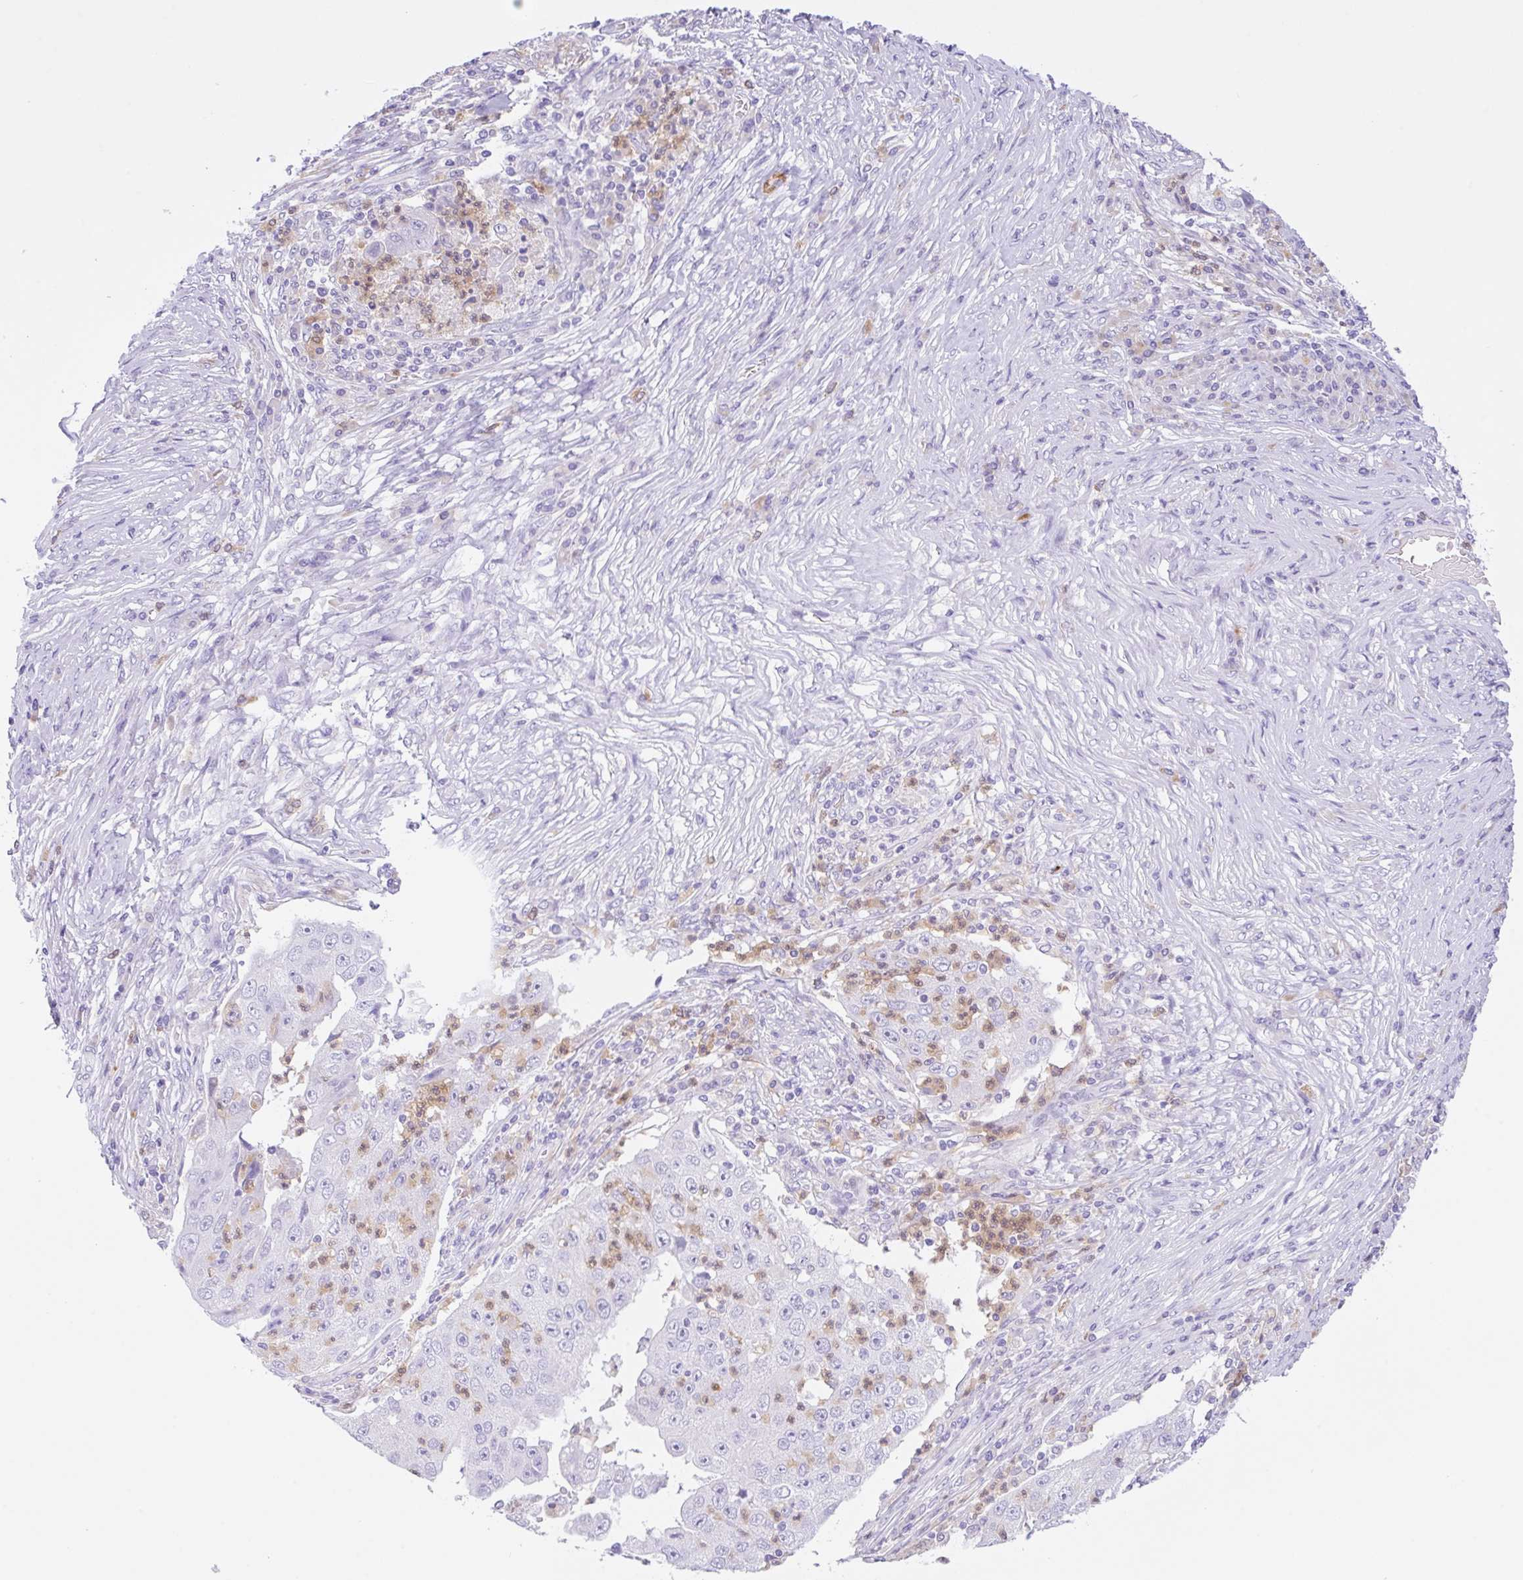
{"staining": {"intensity": "negative", "quantity": "none", "location": "none"}, "tissue": "lung cancer", "cell_type": "Tumor cells", "image_type": "cancer", "snomed": [{"axis": "morphology", "description": "Squamous cell carcinoma, NOS"}, {"axis": "topography", "description": "Lung"}], "caption": "Immunohistochemistry photomicrograph of neoplastic tissue: lung squamous cell carcinoma stained with DAB displays no significant protein expression in tumor cells.", "gene": "NCF1", "patient": {"sex": "male", "age": 64}}